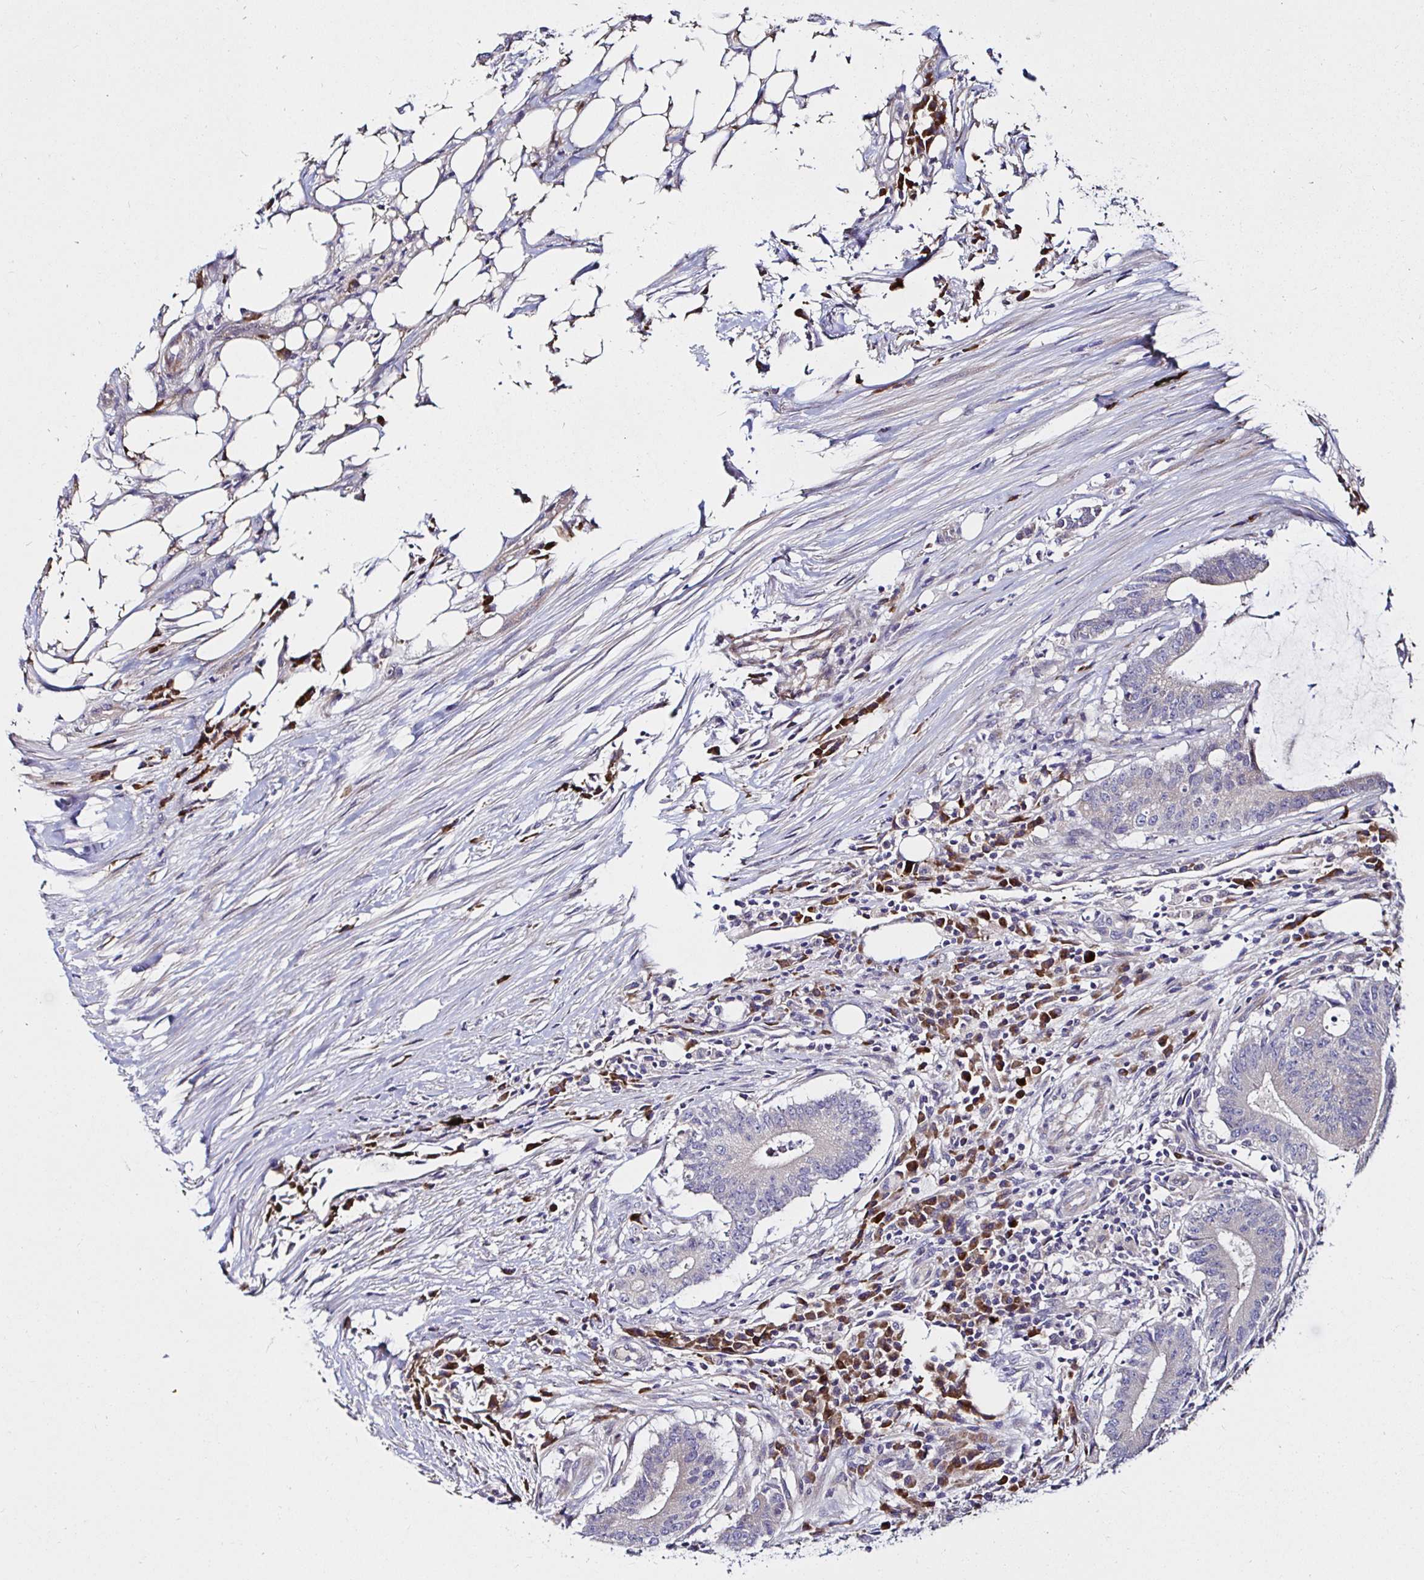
{"staining": {"intensity": "weak", "quantity": "<25%", "location": "cytoplasmic/membranous"}, "tissue": "colorectal cancer", "cell_type": "Tumor cells", "image_type": "cancer", "snomed": [{"axis": "morphology", "description": "Adenocarcinoma, NOS"}, {"axis": "topography", "description": "Colon"}], "caption": "Immunohistochemical staining of human colorectal cancer displays no significant positivity in tumor cells. (Immunohistochemistry (ihc), brightfield microscopy, high magnification).", "gene": "VSIG2", "patient": {"sex": "female", "age": 43}}